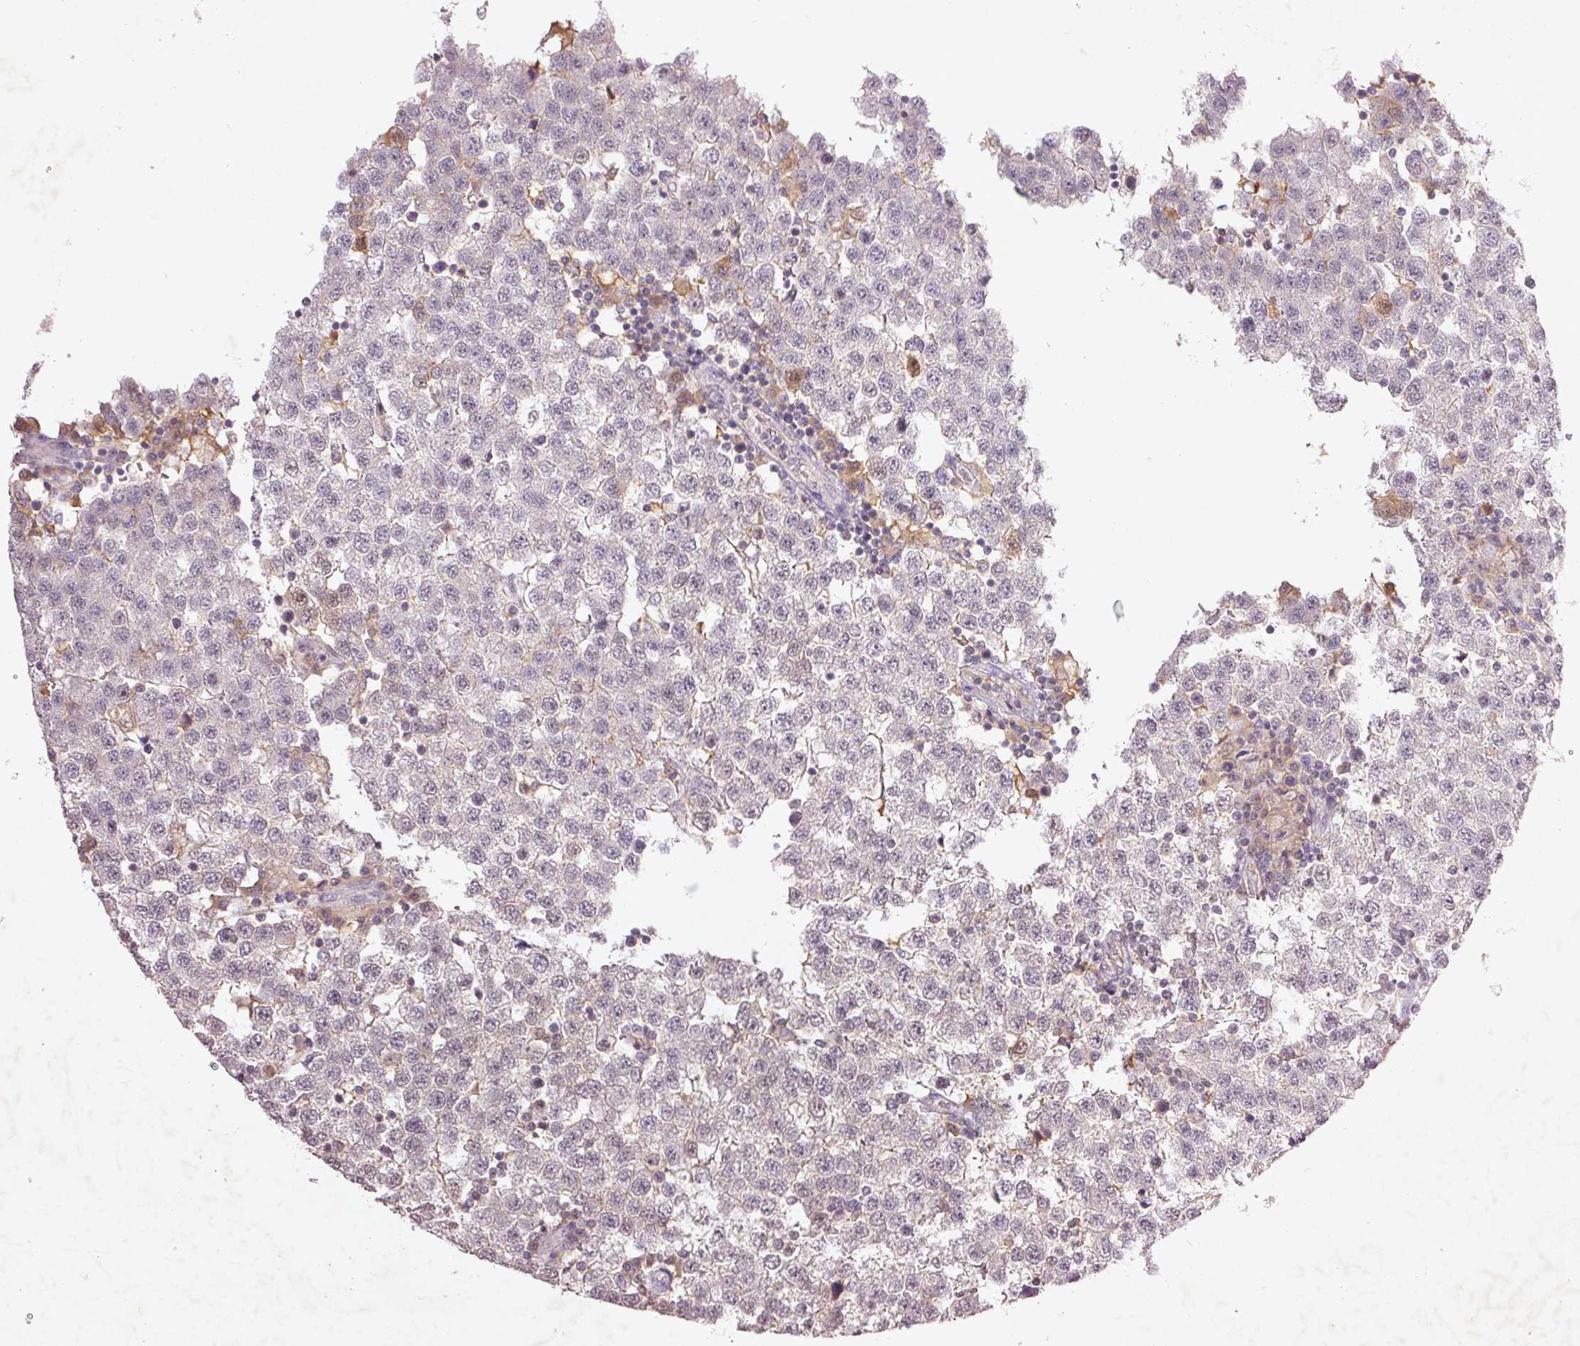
{"staining": {"intensity": "negative", "quantity": "none", "location": "none"}, "tissue": "testis cancer", "cell_type": "Tumor cells", "image_type": "cancer", "snomed": [{"axis": "morphology", "description": "Seminoma, NOS"}, {"axis": "topography", "description": "Testis"}], "caption": "High power microscopy micrograph of an immunohistochemistry image of testis seminoma, revealing no significant staining in tumor cells. (DAB (3,3'-diaminobenzidine) immunohistochemistry (IHC), high magnification).", "gene": "FAM168B", "patient": {"sex": "male", "age": 34}}